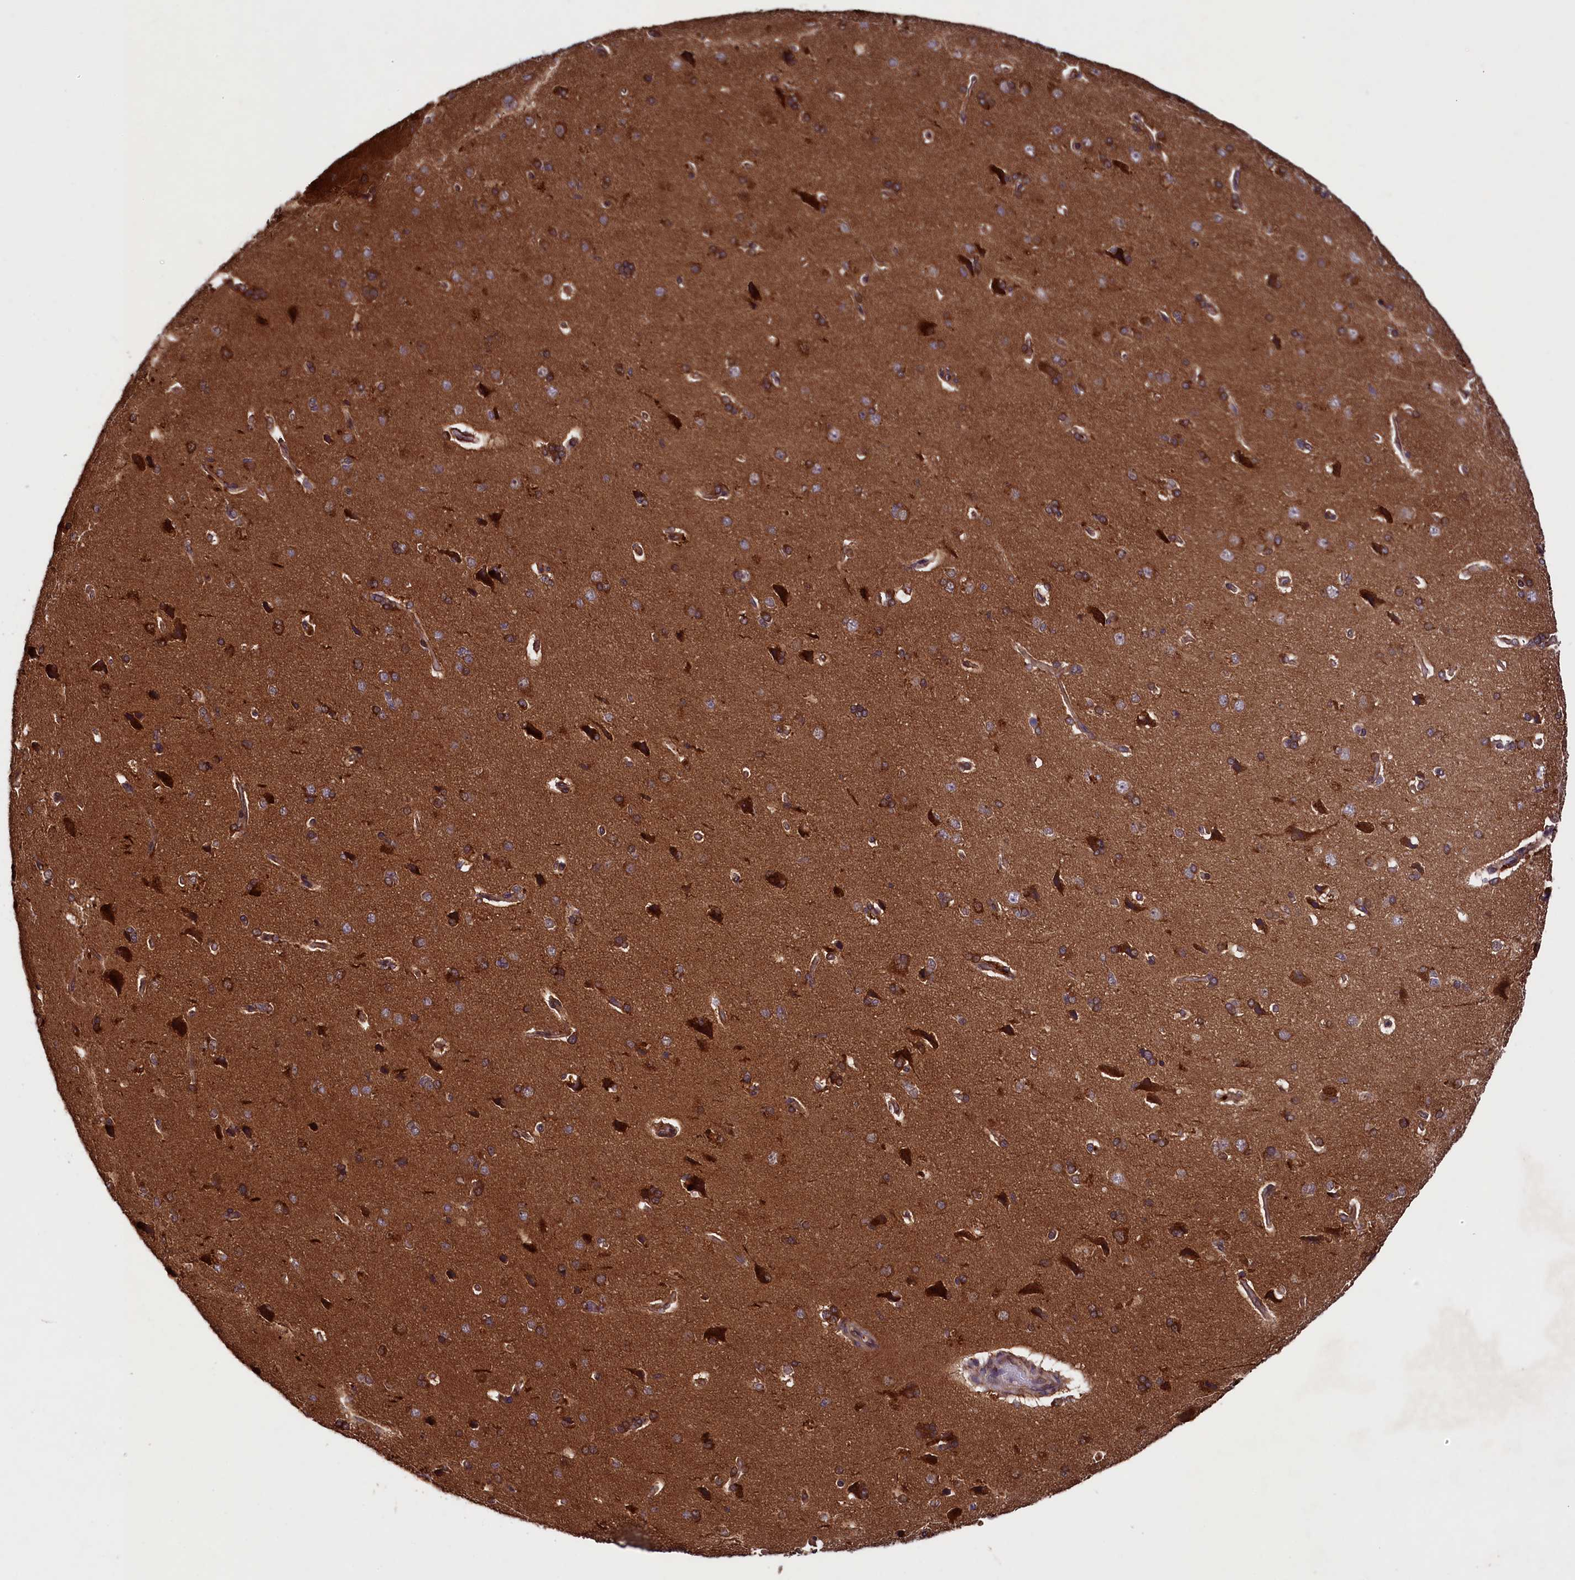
{"staining": {"intensity": "strong", "quantity": ">75%", "location": "cytoplasmic/membranous"}, "tissue": "cerebral cortex", "cell_type": "Endothelial cells", "image_type": "normal", "snomed": [{"axis": "morphology", "description": "Normal tissue, NOS"}, {"axis": "topography", "description": "Cerebral cortex"}], "caption": "A high amount of strong cytoplasmic/membranous expression is identified in approximately >75% of endothelial cells in unremarkable cerebral cortex. (DAB (3,3'-diaminobenzidine) = brown stain, brightfield microscopy at high magnification).", "gene": "BLTP3B", "patient": {"sex": "male", "age": 62}}